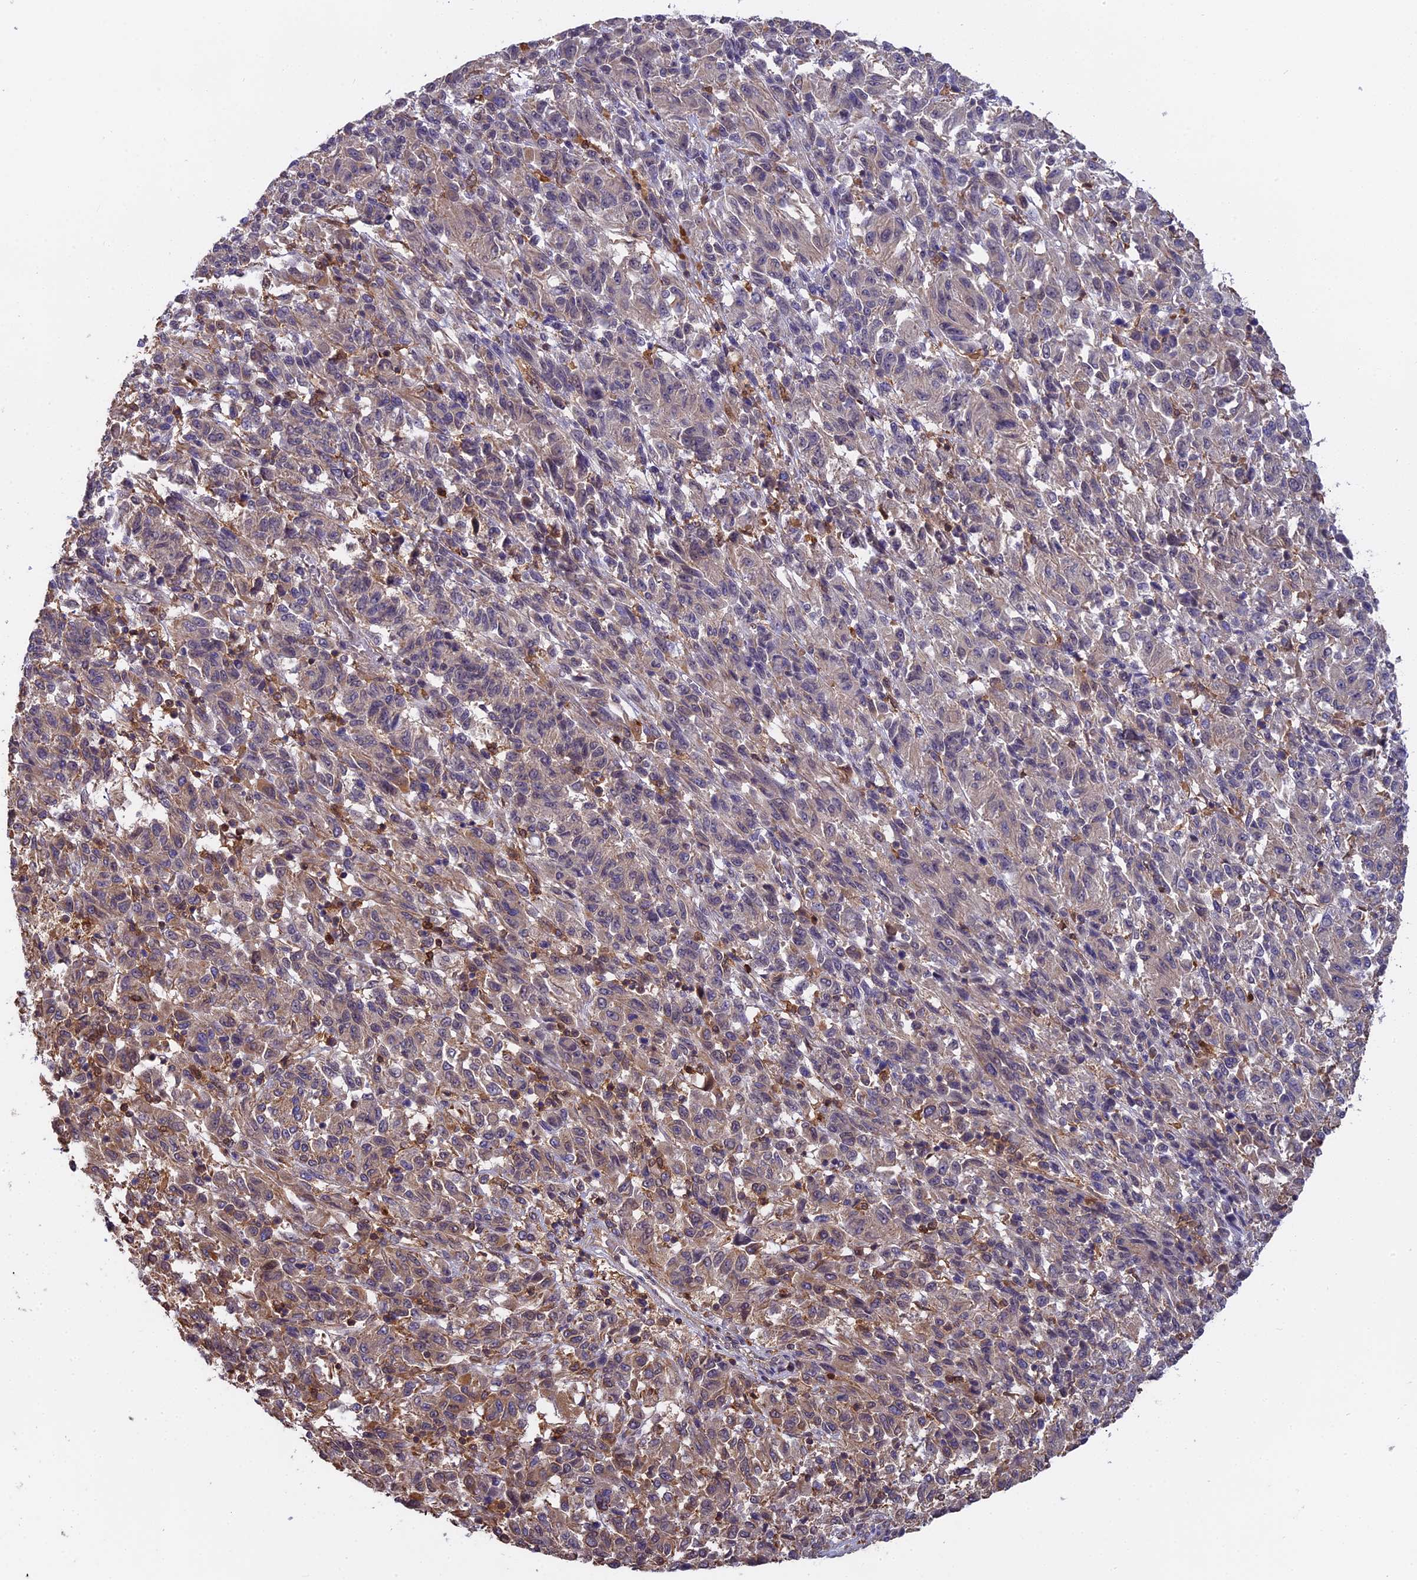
{"staining": {"intensity": "weak", "quantity": "25%-75%", "location": "cytoplasmic/membranous"}, "tissue": "melanoma", "cell_type": "Tumor cells", "image_type": "cancer", "snomed": [{"axis": "morphology", "description": "Malignant melanoma, Metastatic site"}, {"axis": "topography", "description": "Lung"}], "caption": "Immunohistochemistry (IHC) staining of malignant melanoma (metastatic site), which displays low levels of weak cytoplasmic/membranous positivity in approximately 25%-75% of tumor cells indicating weak cytoplasmic/membranous protein expression. The staining was performed using DAB (3,3'-diaminobenzidine) (brown) for protein detection and nuclei were counterstained in hematoxylin (blue).", "gene": "FAM118B", "patient": {"sex": "male", "age": 64}}